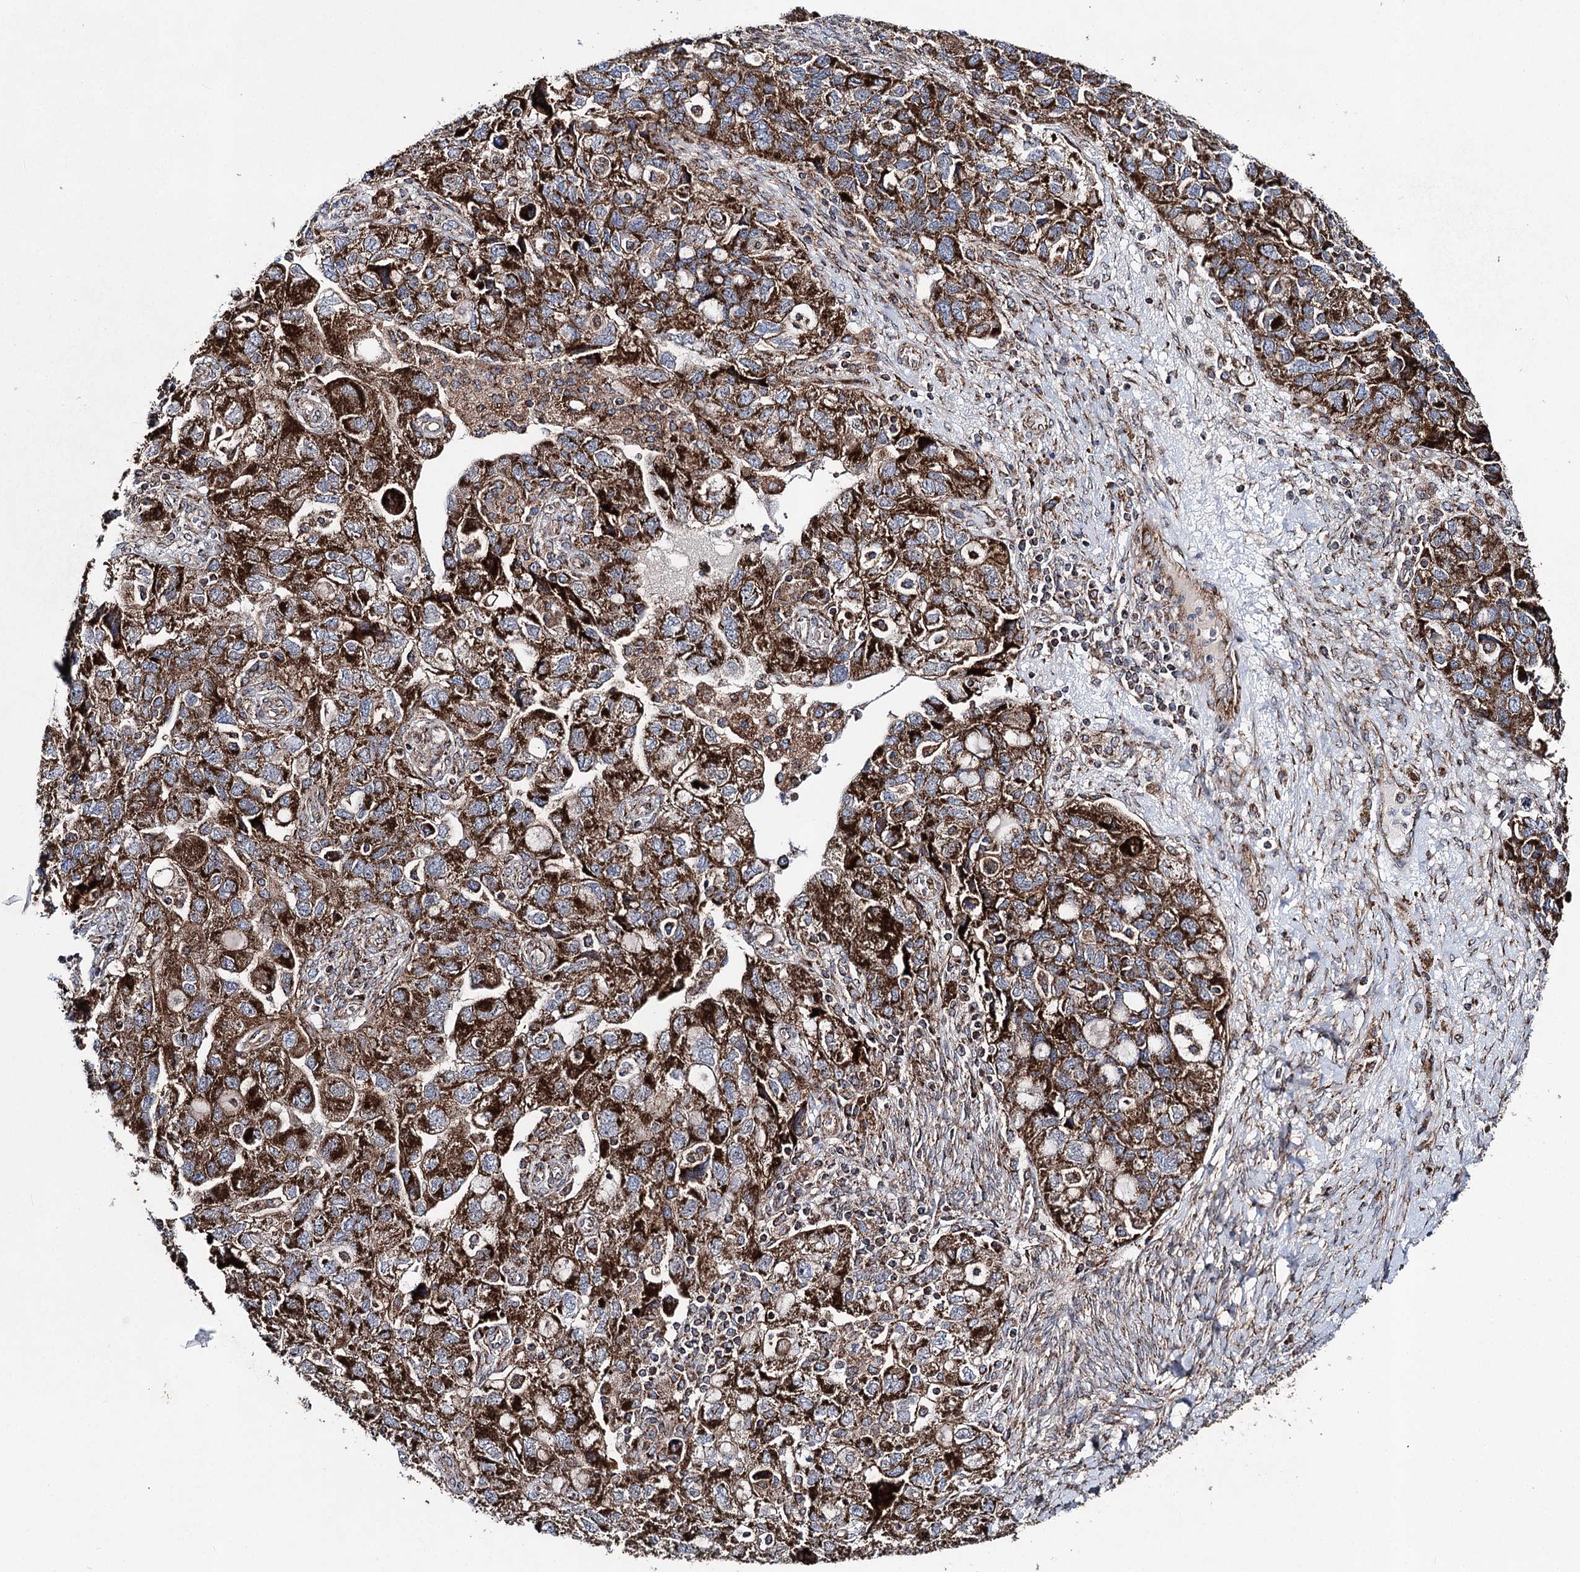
{"staining": {"intensity": "strong", "quantity": ">75%", "location": "cytoplasmic/membranous"}, "tissue": "ovarian cancer", "cell_type": "Tumor cells", "image_type": "cancer", "snomed": [{"axis": "morphology", "description": "Carcinoma, NOS"}, {"axis": "morphology", "description": "Cystadenocarcinoma, serous, NOS"}, {"axis": "topography", "description": "Ovary"}], "caption": "DAB immunohistochemical staining of ovarian cancer (serous cystadenocarcinoma) exhibits strong cytoplasmic/membranous protein staining in approximately >75% of tumor cells.", "gene": "MSANTD2", "patient": {"sex": "female", "age": 69}}